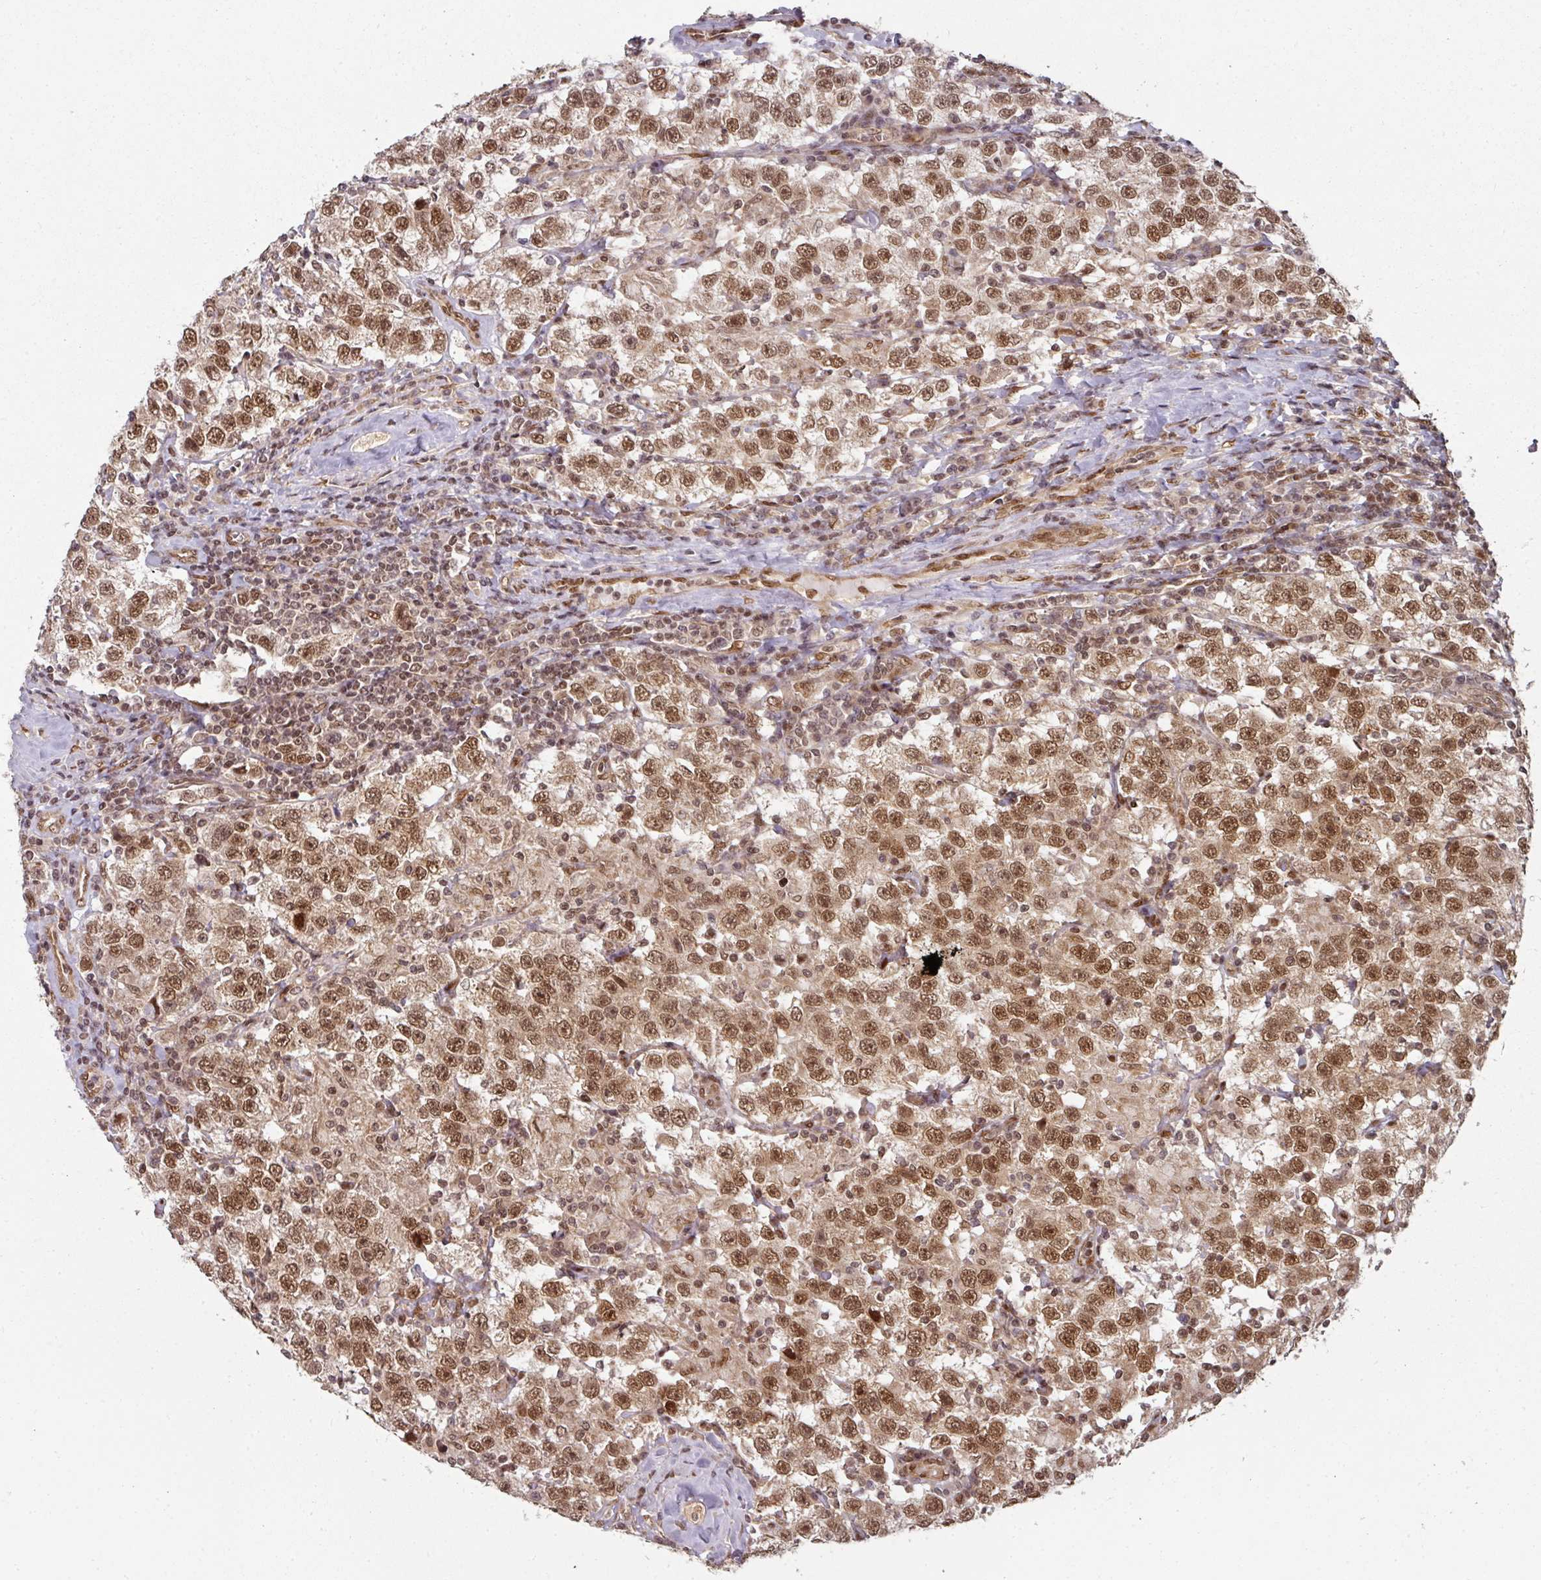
{"staining": {"intensity": "moderate", "quantity": ">75%", "location": "nuclear"}, "tissue": "testis cancer", "cell_type": "Tumor cells", "image_type": "cancer", "snomed": [{"axis": "morphology", "description": "Seminoma, NOS"}, {"axis": "topography", "description": "Testis"}], "caption": "Testis seminoma was stained to show a protein in brown. There is medium levels of moderate nuclear positivity in about >75% of tumor cells.", "gene": "SIK3", "patient": {"sex": "male", "age": 41}}